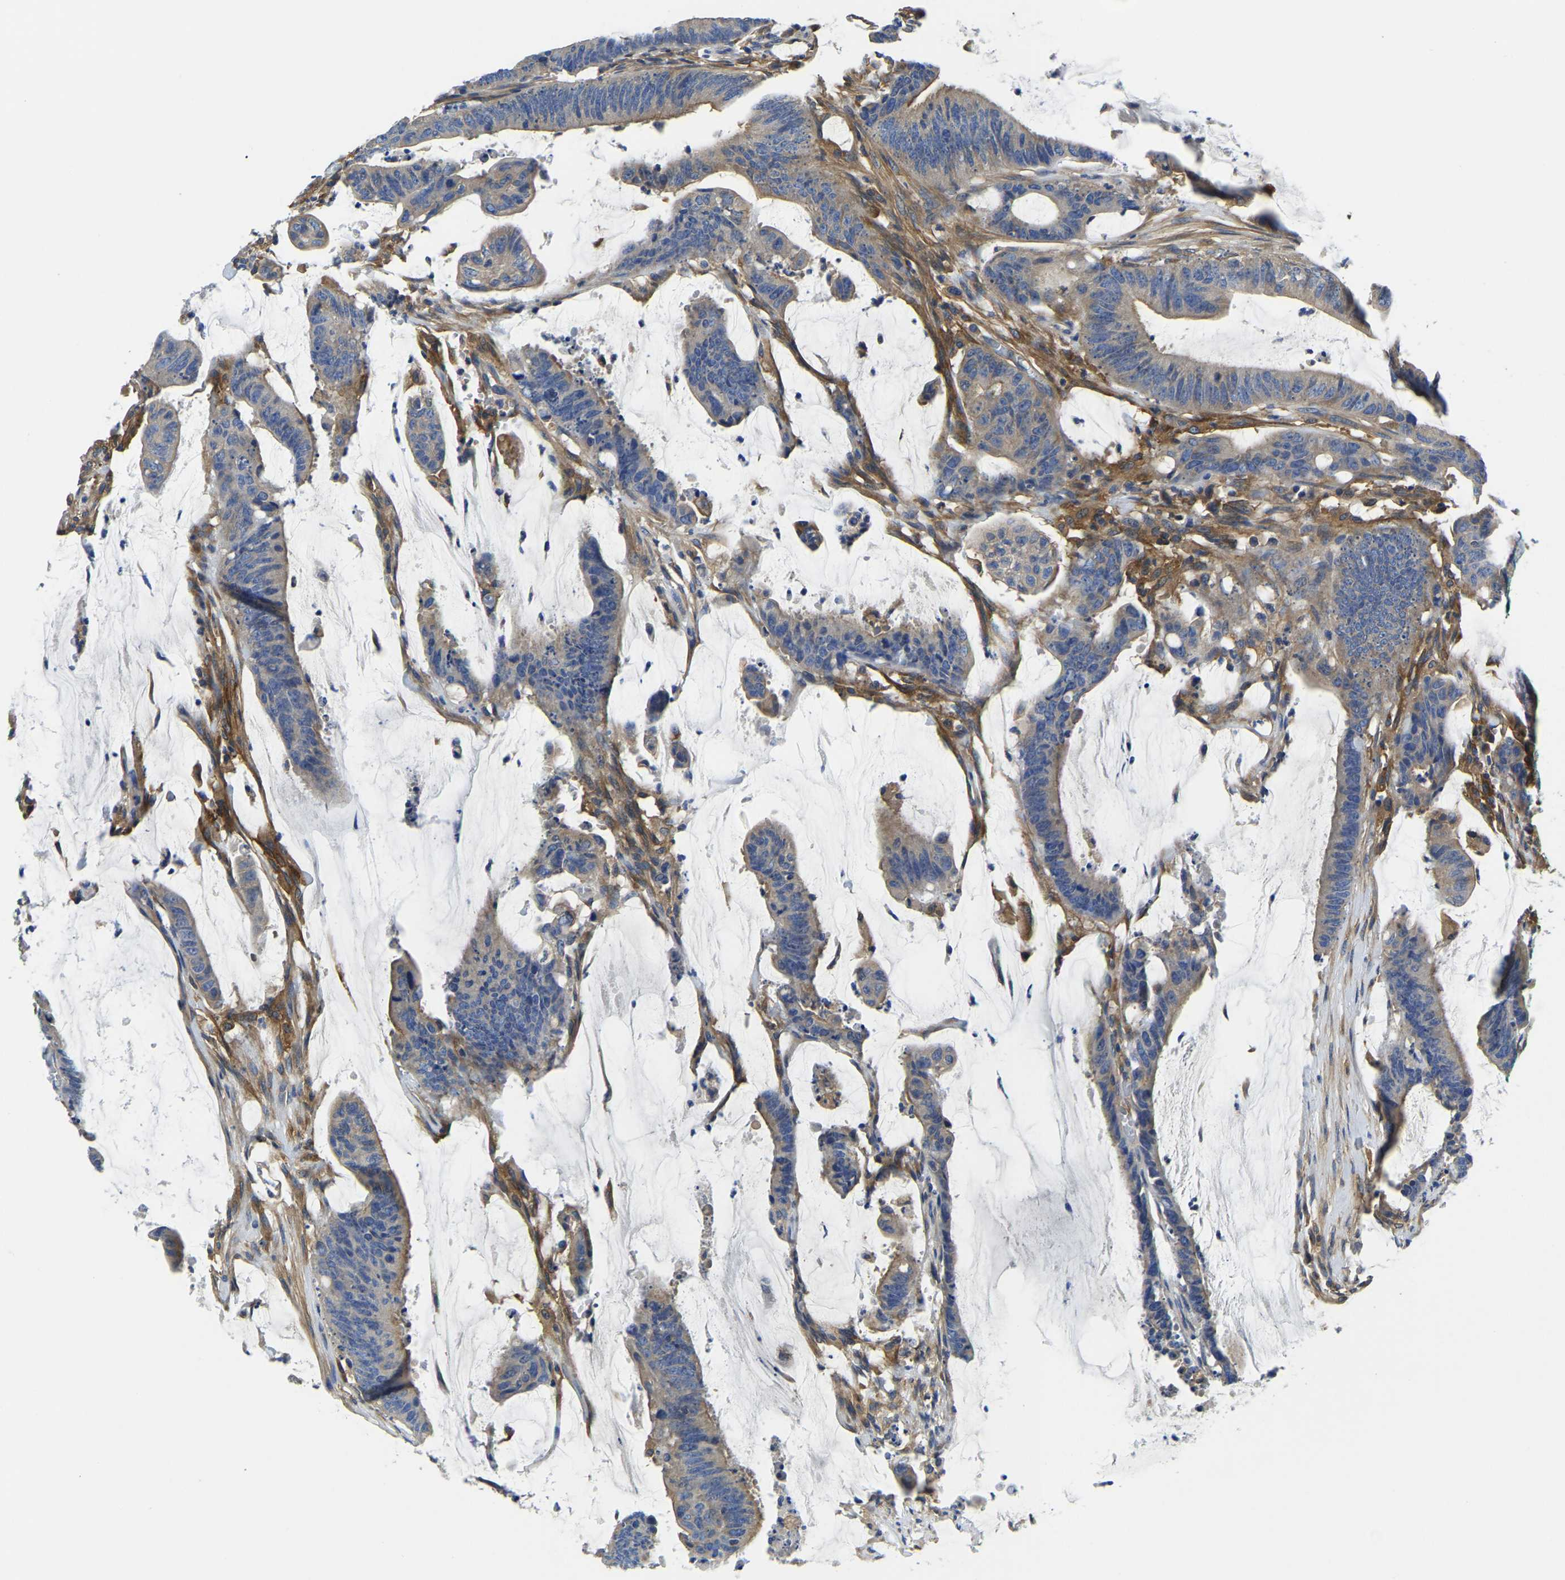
{"staining": {"intensity": "negative", "quantity": "none", "location": "none"}, "tissue": "colorectal cancer", "cell_type": "Tumor cells", "image_type": "cancer", "snomed": [{"axis": "morphology", "description": "Adenocarcinoma, NOS"}, {"axis": "topography", "description": "Rectum"}], "caption": "An image of human adenocarcinoma (colorectal) is negative for staining in tumor cells. (IHC, brightfield microscopy, high magnification).", "gene": "STAT2", "patient": {"sex": "female", "age": 66}}